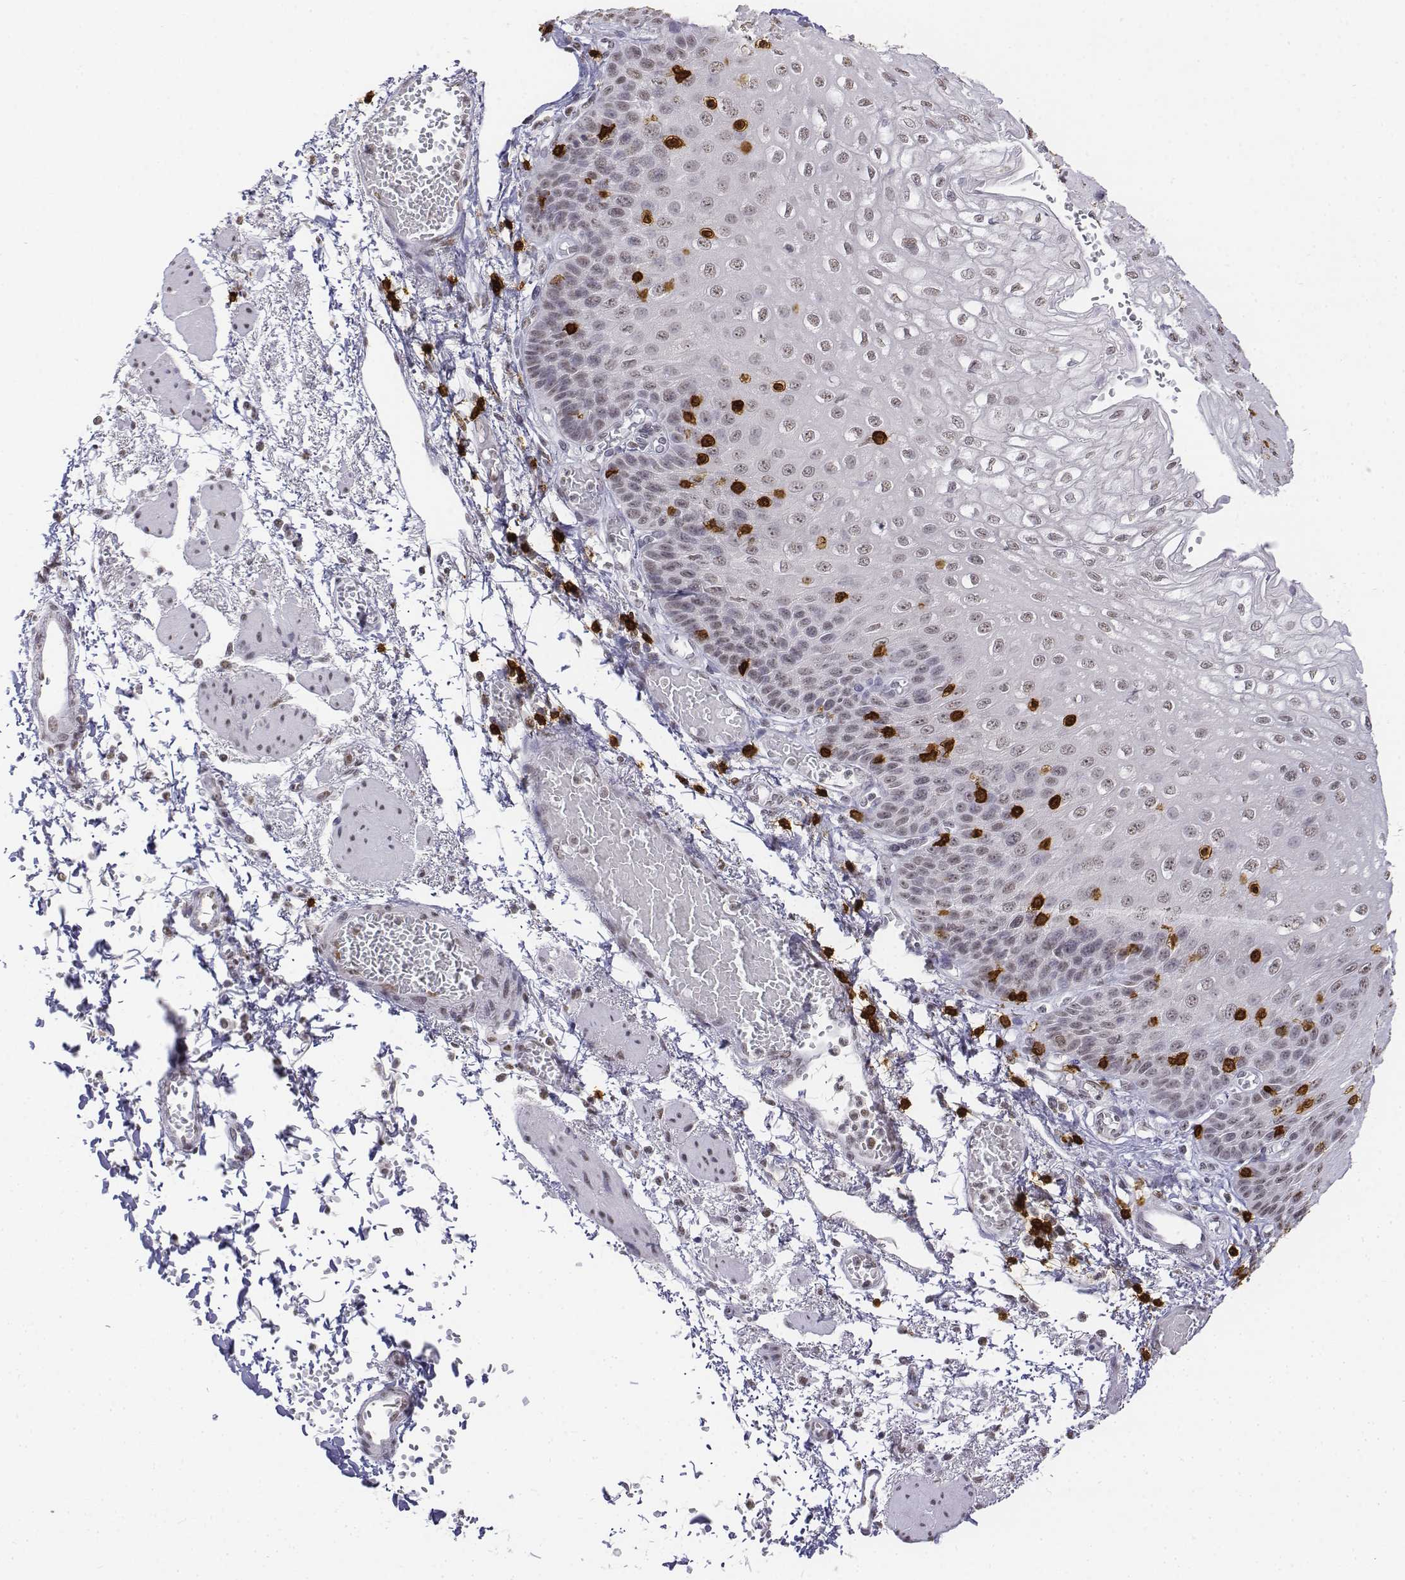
{"staining": {"intensity": "weak", "quantity": "<25%", "location": "nuclear"}, "tissue": "esophagus", "cell_type": "Squamous epithelial cells", "image_type": "normal", "snomed": [{"axis": "morphology", "description": "Normal tissue, NOS"}, {"axis": "morphology", "description": "Adenocarcinoma, NOS"}, {"axis": "topography", "description": "Esophagus"}], "caption": "Immunohistochemistry (IHC) micrograph of normal esophagus: human esophagus stained with DAB shows no significant protein staining in squamous epithelial cells. (DAB (3,3'-diaminobenzidine) IHC with hematoxylin counter stain).", "gene": "CD3E", "patient": {"sex": "male", "age": 81}}